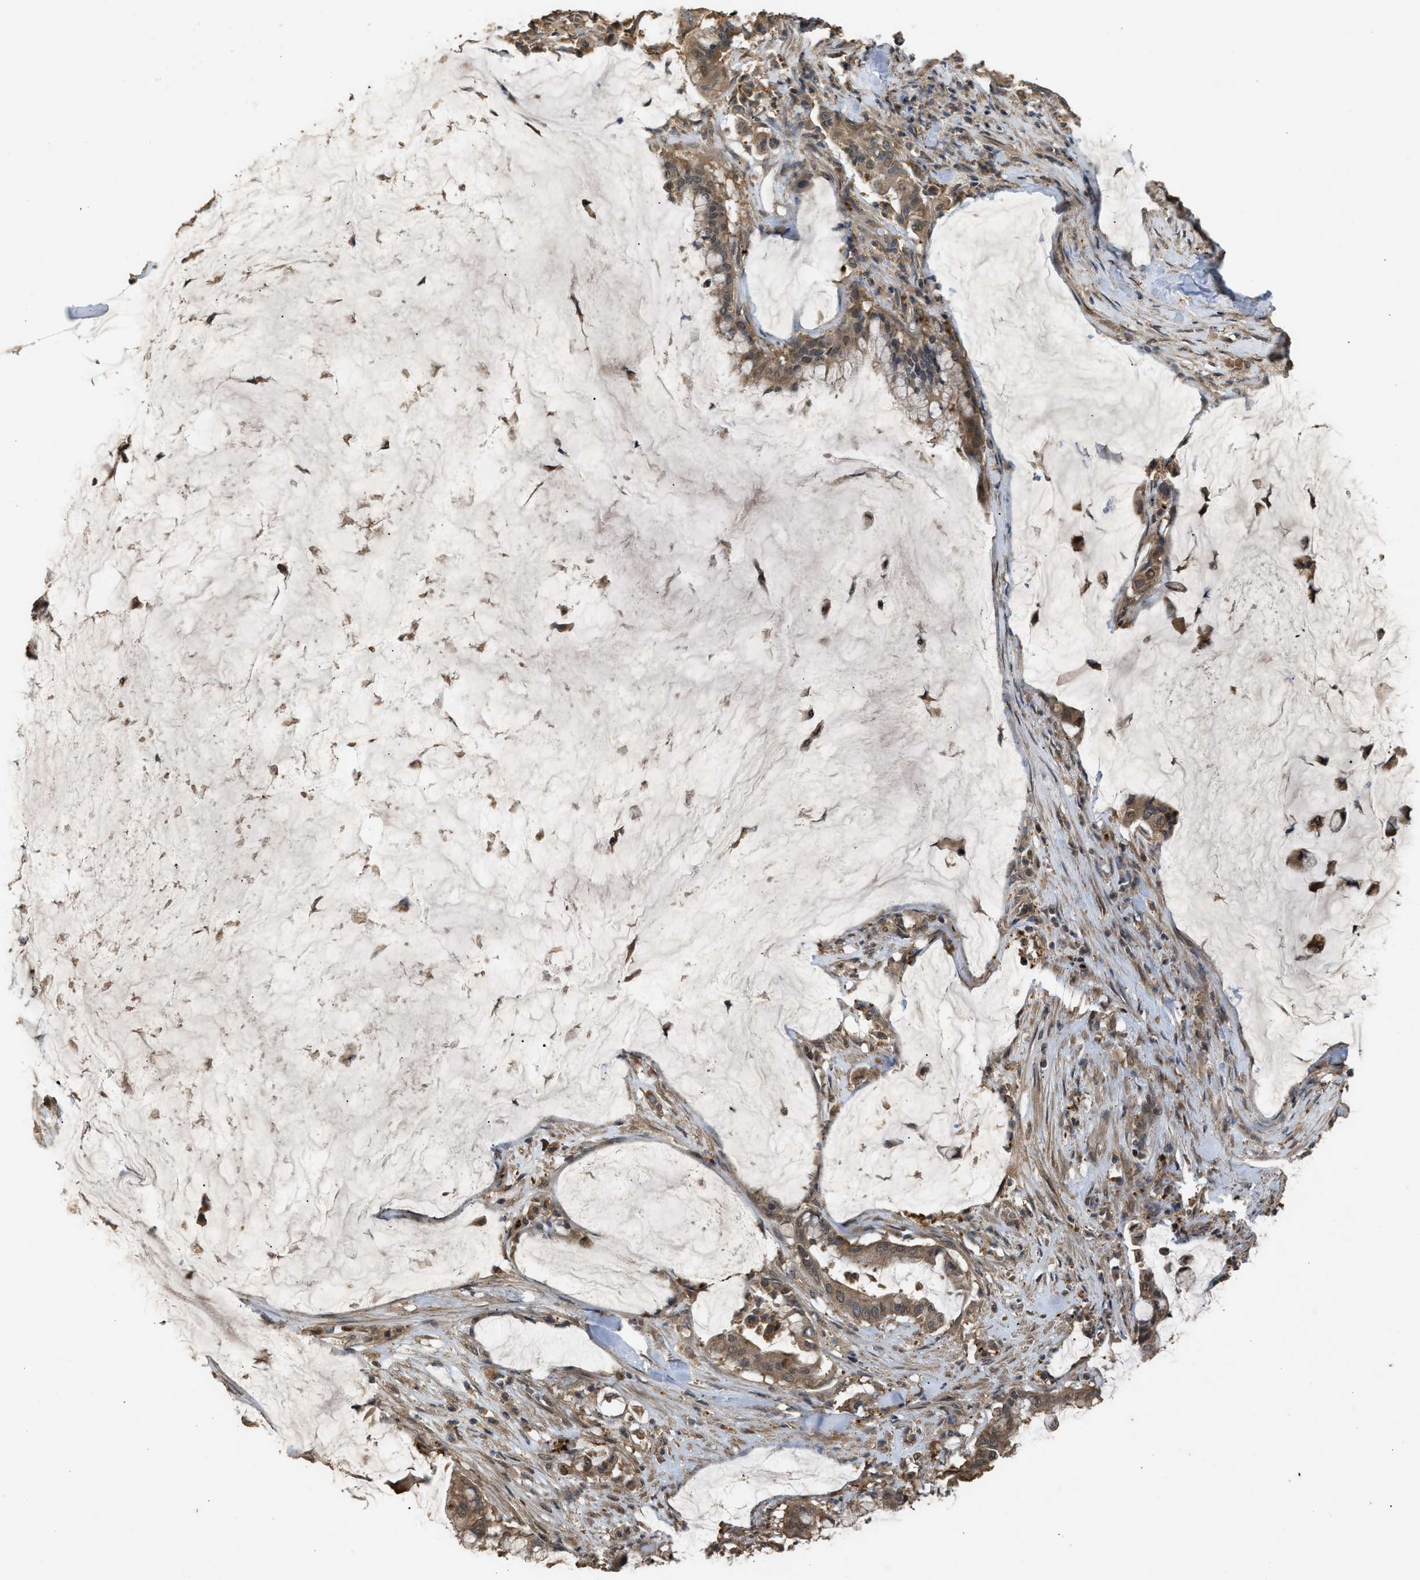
{"staining": {"intensity": "weak", "quantity": ">75%", "location": "cytoplasmic/membranous"}, "tissue": "pancreatic cancer", "cell_type": "Tumor cells", "image_type": "cancer", "snomed": [{"axis": "morphology", "description": "Adenocarcinoma, NOS"}, {"axis": "topography", "description": "Pancreas"}], "caption": "Adenocarcinoma (pancreatic) stained with a brown dye reveals weak cytoplasmic/membranous positive positivity in about >75% of tumor cells.", "gene": "ARHGDIA", "patient": {"sex": "male", "age": 41}}